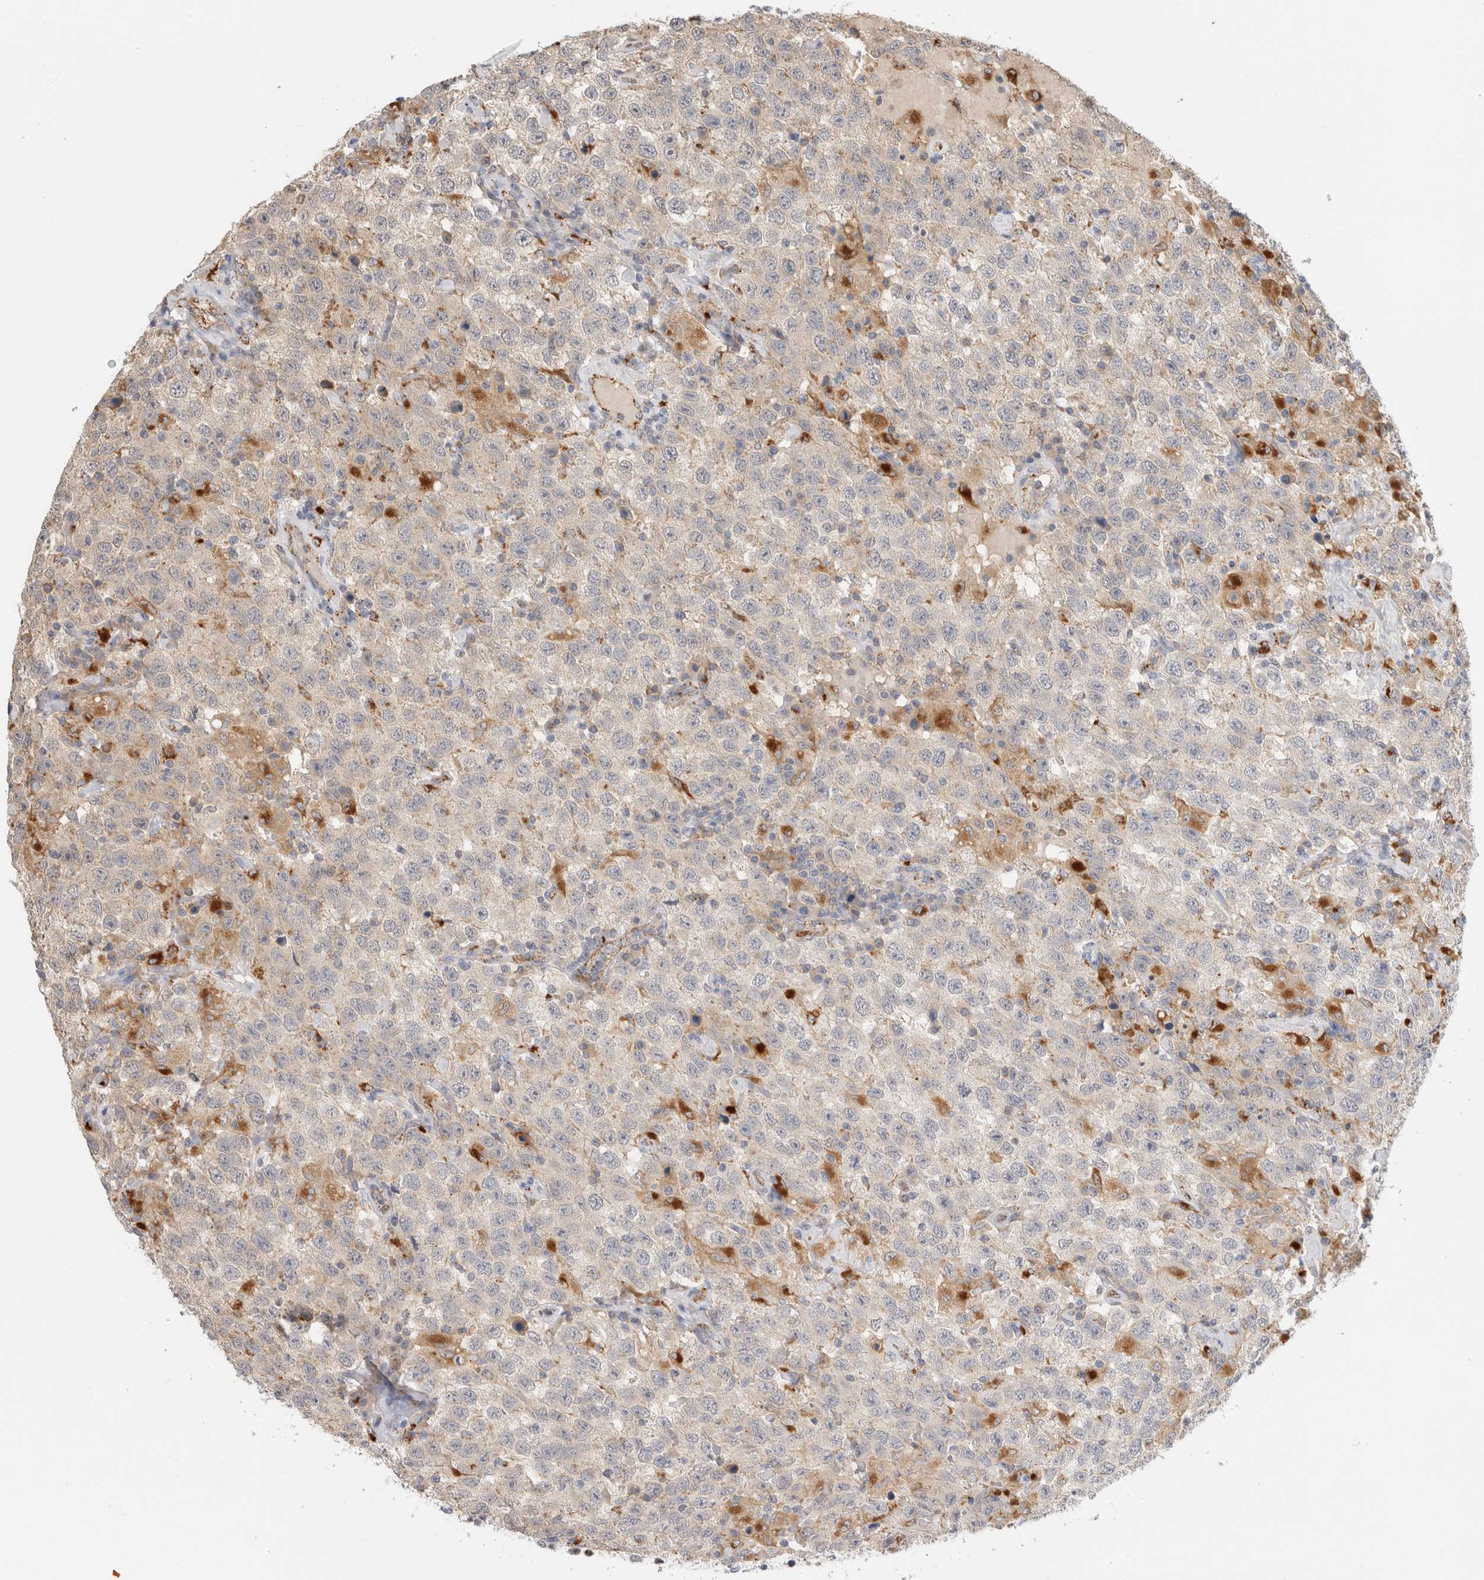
{"staining": {"intensity": "weak", "quantity": "<25%", "location": "cytoplasmic/membranous"}, "tissue": "testis cancer", "cell_type": "Tumor cells", "image_type": "cancer", "snomed": [{"axis": "morphology", "description": "Seminoma, NOS"}, {"axis": "topography", "description": "Testis"}], "caption": "Micrograph shows no significant protein positivity in tumor cells of testis cancer (seminoma).", "gene": "GNS", "patient": {"sex": "male", "age": 41}}